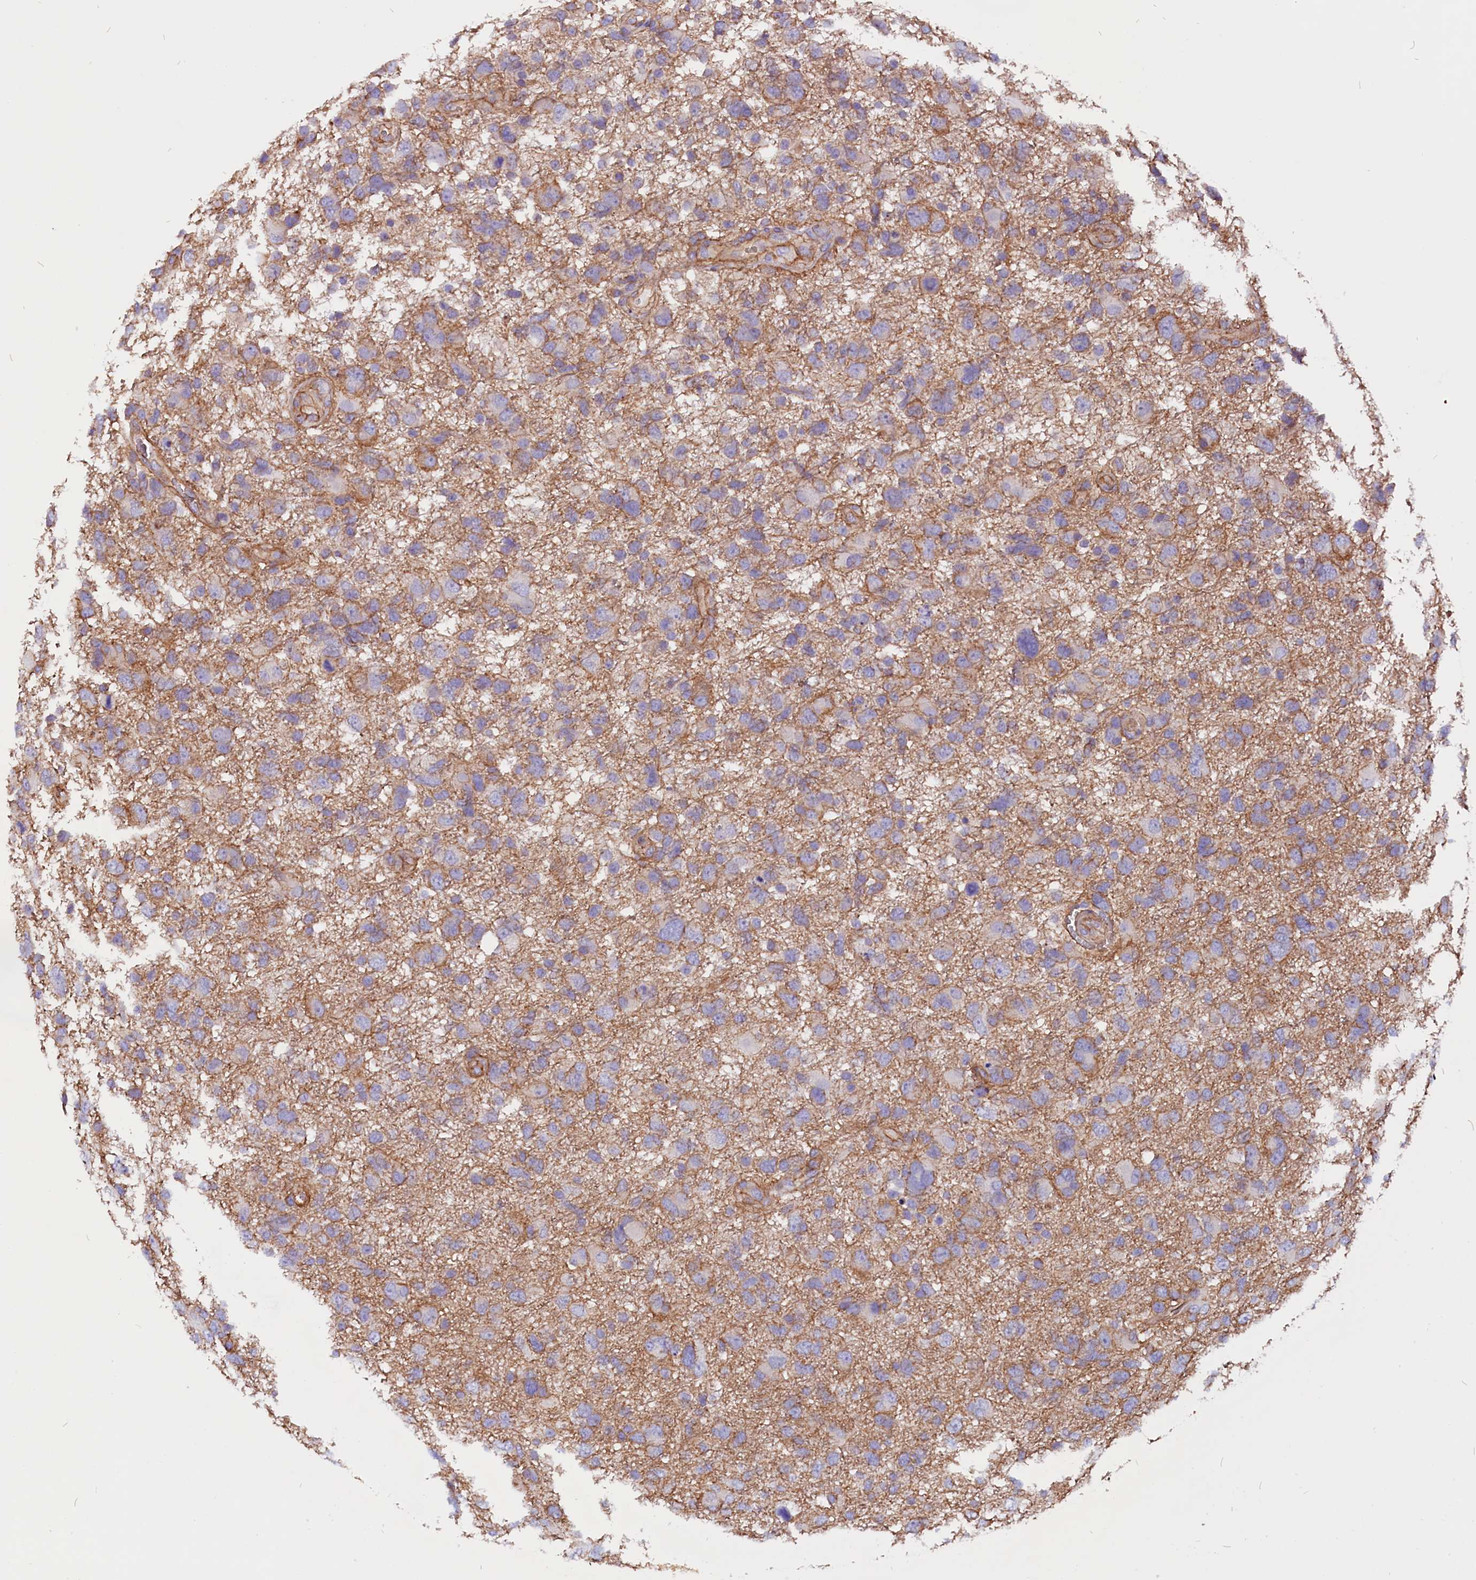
{"staining": {"intensity": "negative", "quantity": "none", "location": "none"}, "tissue": "glioma", "cell_type": "Tumor cells", "image_type": "cancer", "snomed": [{"axis": "morphology", "description": "Glioma, malignant, High grade"}, {"axis": "topography", "description": "Brain"}], "caption": "Immunohistochemical staining of human malignant glioma (high-grade) shows no significant staining in tumor cells.", "gene": "ZNF749", "patient": {"sex": "male", "age": 61}}